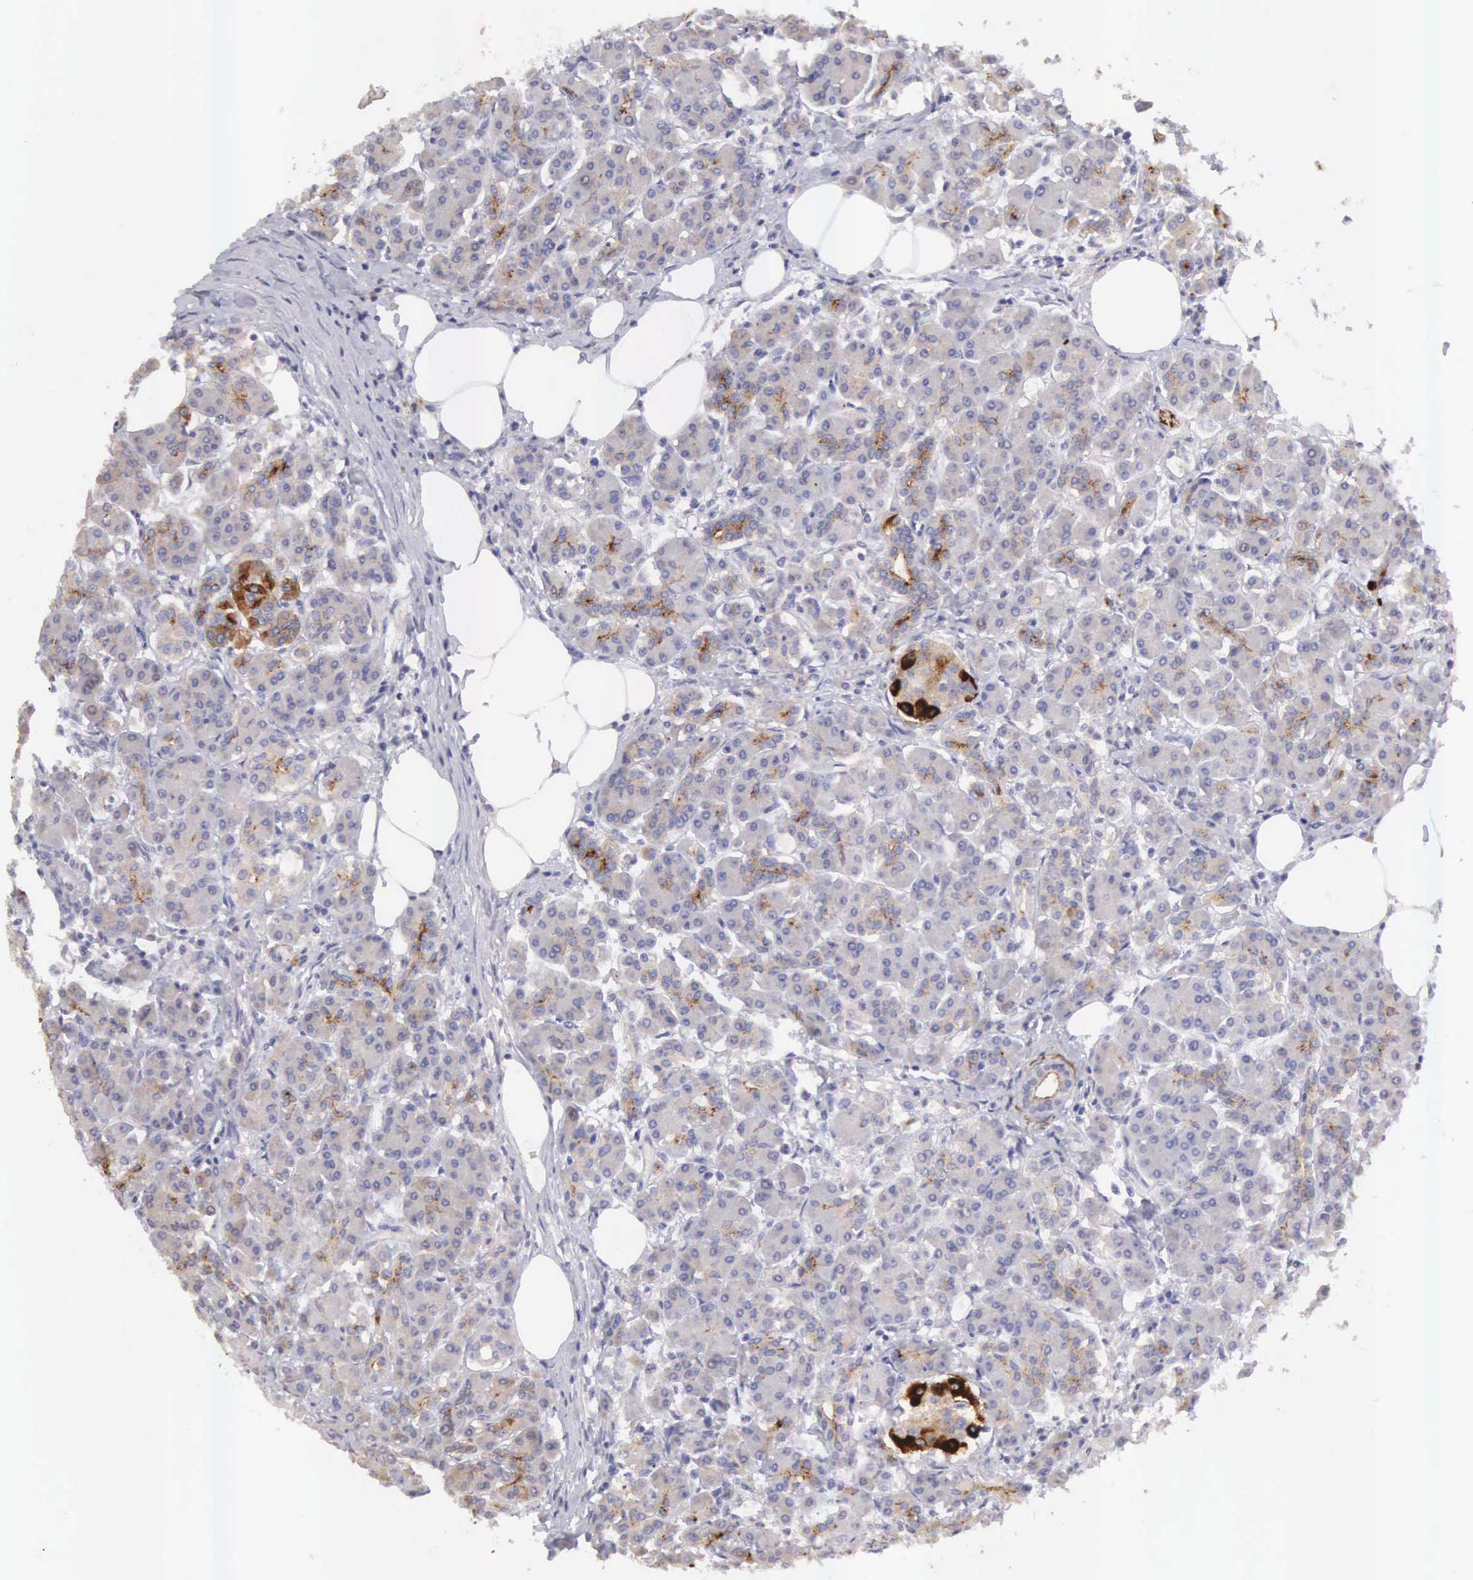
{"staining": {"intensity": "negative", "quantity": "none", "location": "none"}, "tissue": "pancreas", "cell_type": "Exocrine glandular cells", "image_type": "normal", "snomed": [{"axis": "morphology", "description": "Normal tissue, NOS"}, {"axis": "topography", "description": "Pancreas"}], "caption": "There is no significant positivity in exocrine glandular cells of pancreas. The staining is performed using DAB brown chromogen with nuclei counter-stained in using hematoxylin.", "gene": "CLU", "patient": {"sex": "female", "age": 73}}